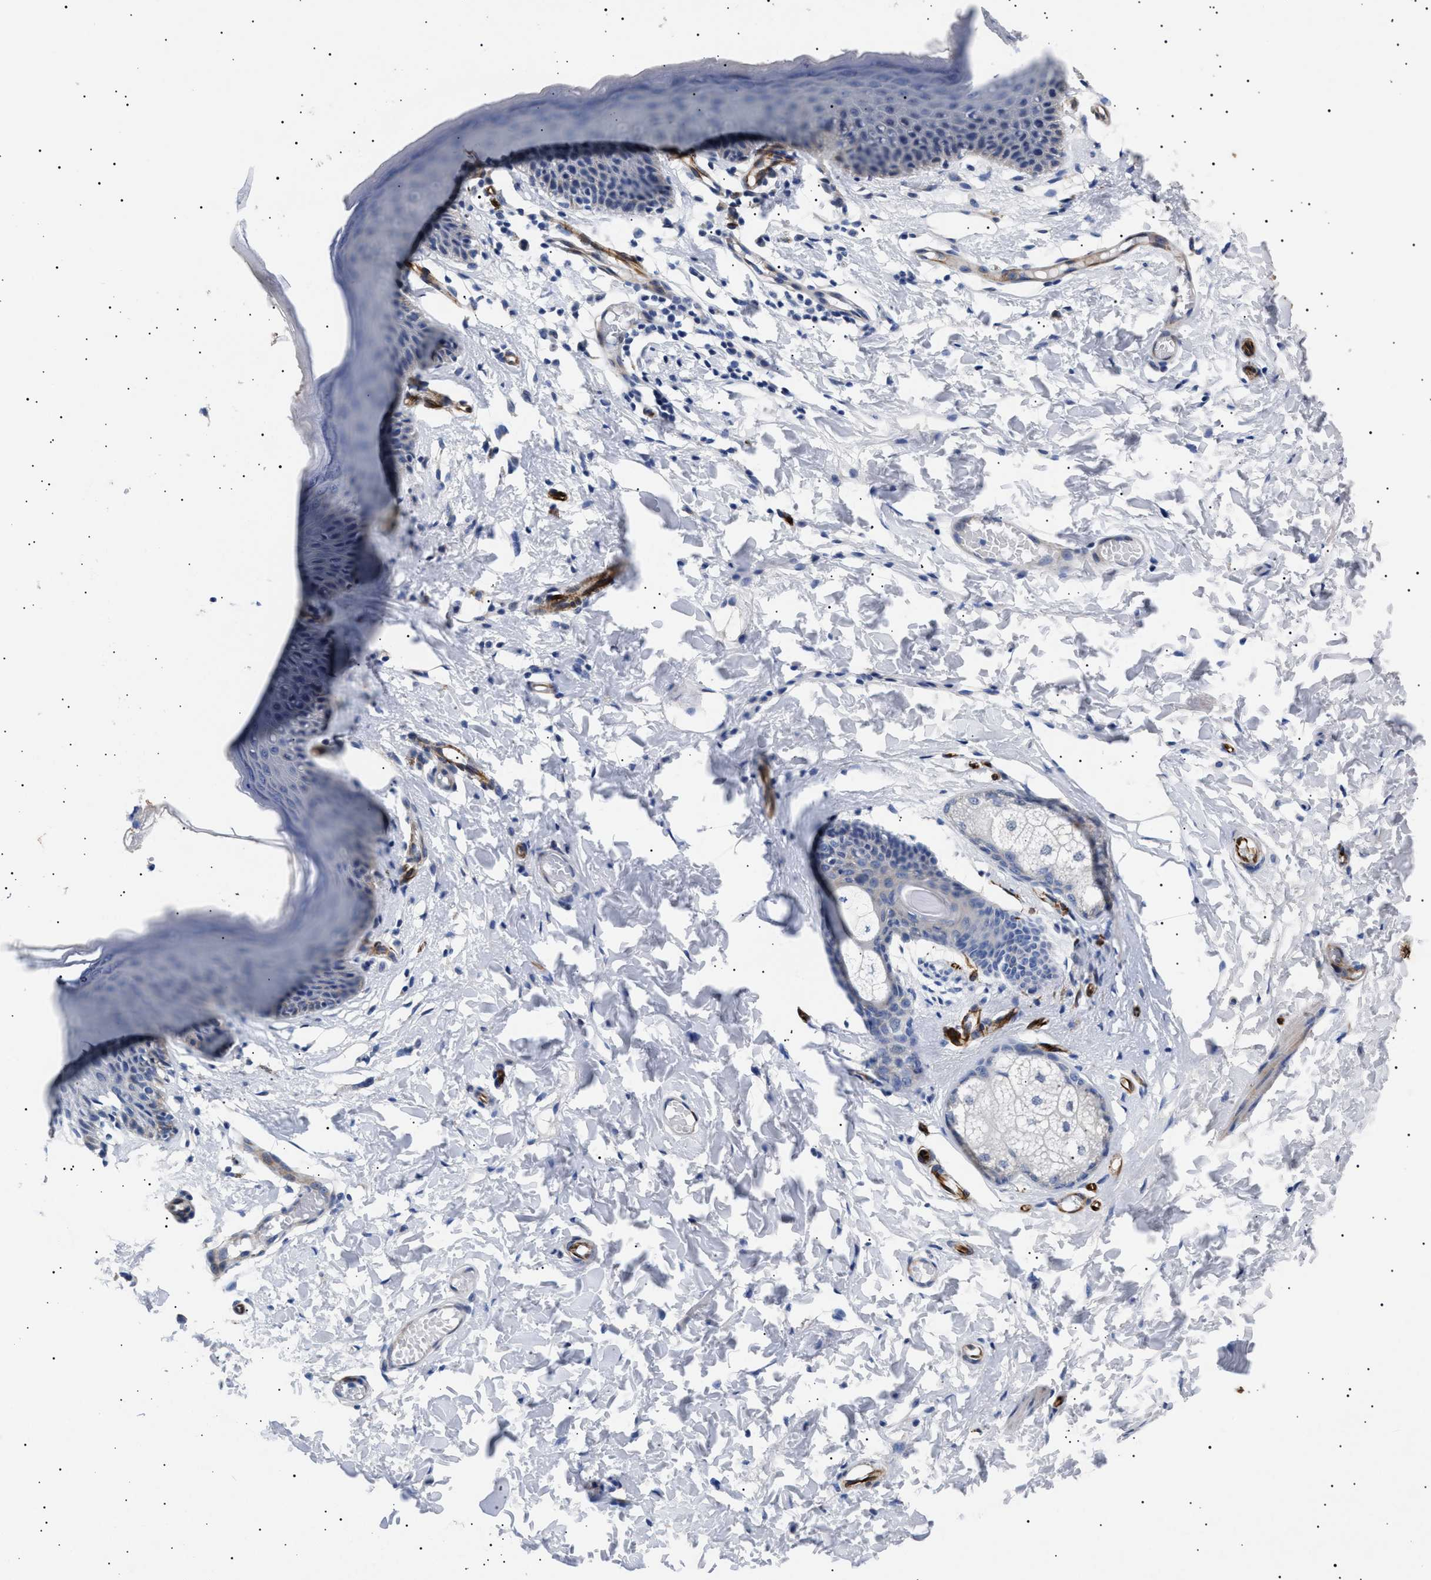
{"staining": {"intensity": "moderate", "quantity": "<25%", "location": "cytoplasmic/membranous"}, "tissue": "skin", "cell_type": "Epidermal cells", "image_type": "normal", "snomed": [{"axis": "morphology", "description": "Normal tissue, NOS"}, {"axis": "topography", "description": "Vulva"}], "caption": "Epidermal cells show low levels of moderate cytoplasmic/membranous expression in approximately <25% of cells in unremarkable human skin. (IHC, brightfield microscopy, high magnification).", "gene": "OLFML2A", "patient": {"sex": "female", "age": 66}}